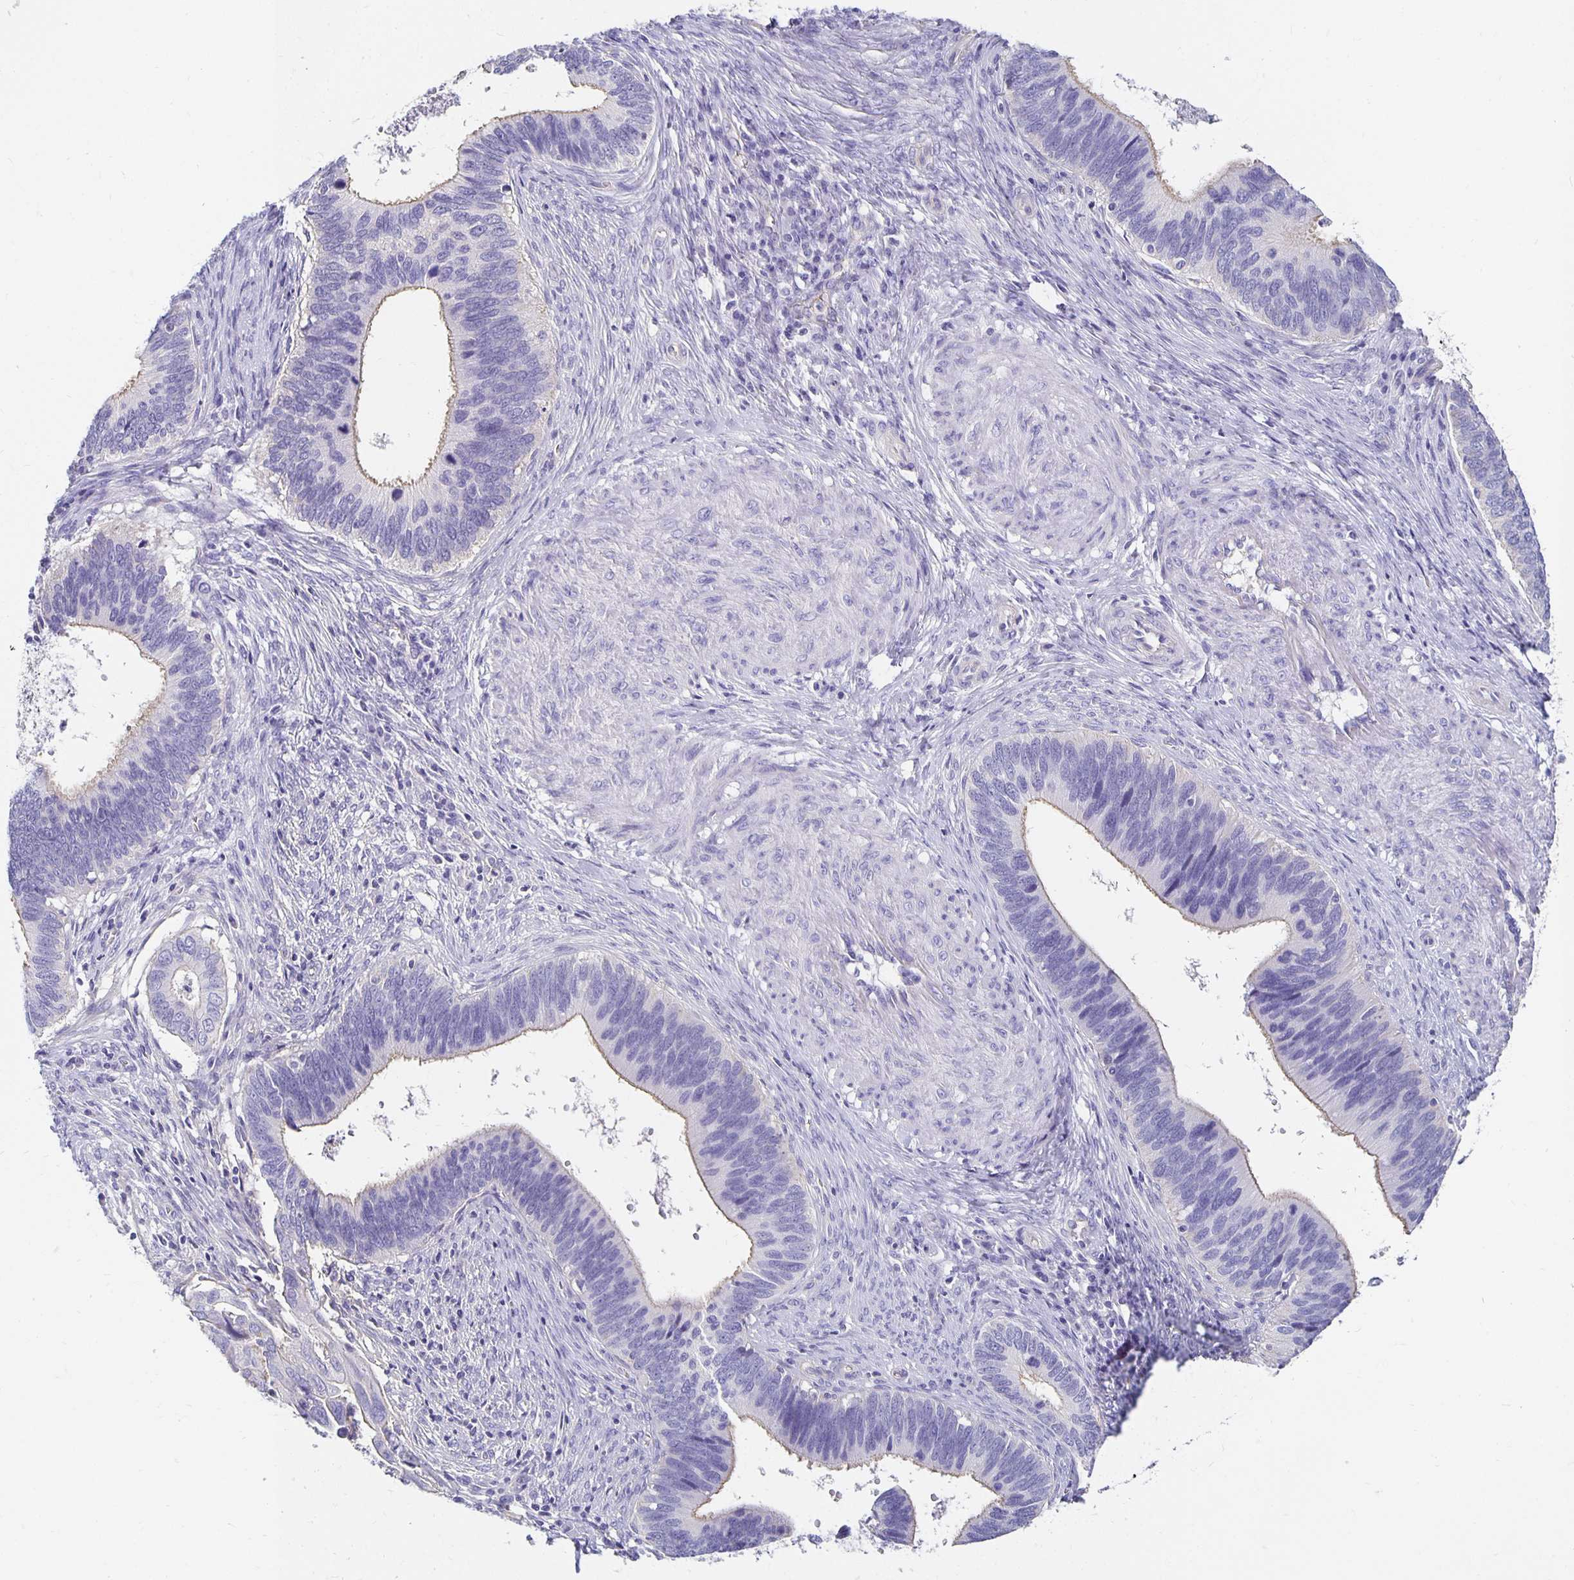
{"staining": {"intensity": "negative", "quantity": "none", "location": "none"}, "tissue": "cervical cancer", "cell_type": "Tumor cells", "image_type": "cancer", "snomed": [{"axis": "morphology", "description": "Adenocarcinoma, NOS"}, {"axis": "topography", "description": "Cervix"}], "caption": "This image is of cervical cancer stained with immunohistochemistry (IHC) to label a protein in brown with the nuclei are counter-stained blue. There is no positivity in tumor cells. The staining is performed using DAB (3,3'-diaminobenzidine) brown chromogen with nuclei counter-stained in using hematoxylin.", "gene": "APOB", "patient": {"sex": "female", "age": 42}}